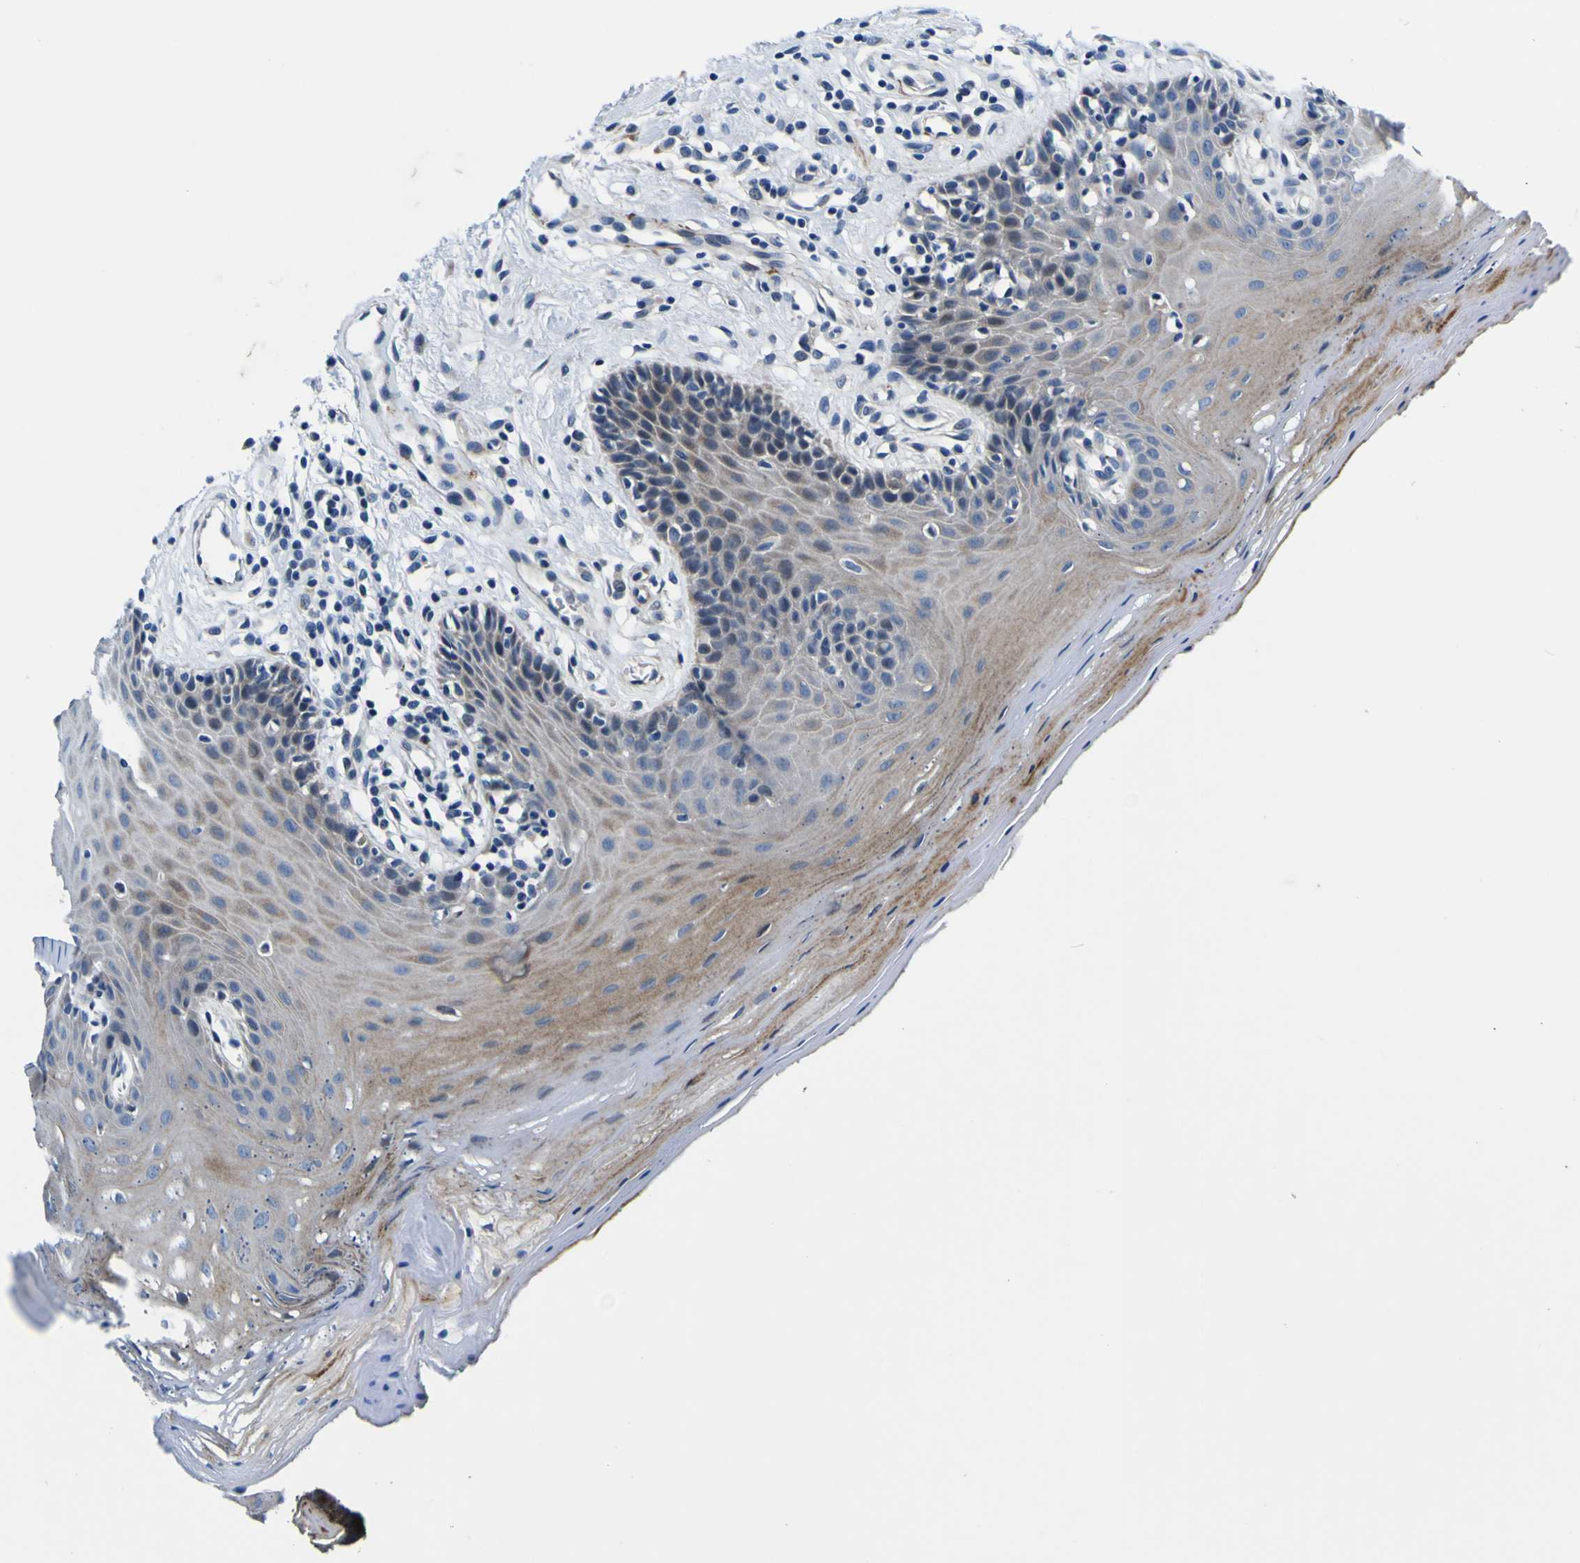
{"staining": {"intensity": "weak", "quantity": "25%-75%", "location": "cytoplasmic/membranous"}, "tissue": "oral mucosa", "cell_type": "Squamous epithelial cells", "image_type": "normal", "snomed": [{"axis": "morphology", "description": "Normal tissue, NOS"}, {"axis": "topography", "description": "Skeletal muscle"}, {"axis": "topography", "description": "Oral tissue"}], "caption": "A micrograph of human oral mucosa stained for a protein demonstrates weak cytoplasmic/membranous brown staining in squamous epithelial cells. The staining was performed using DAB (3,3'-diaminobenzidine), with brown indicating positive protein expression. Nuclei are stained blue with hematoxylin.", "gene": "AGAP3", "patient": {"sex": "male", "age": 58}}